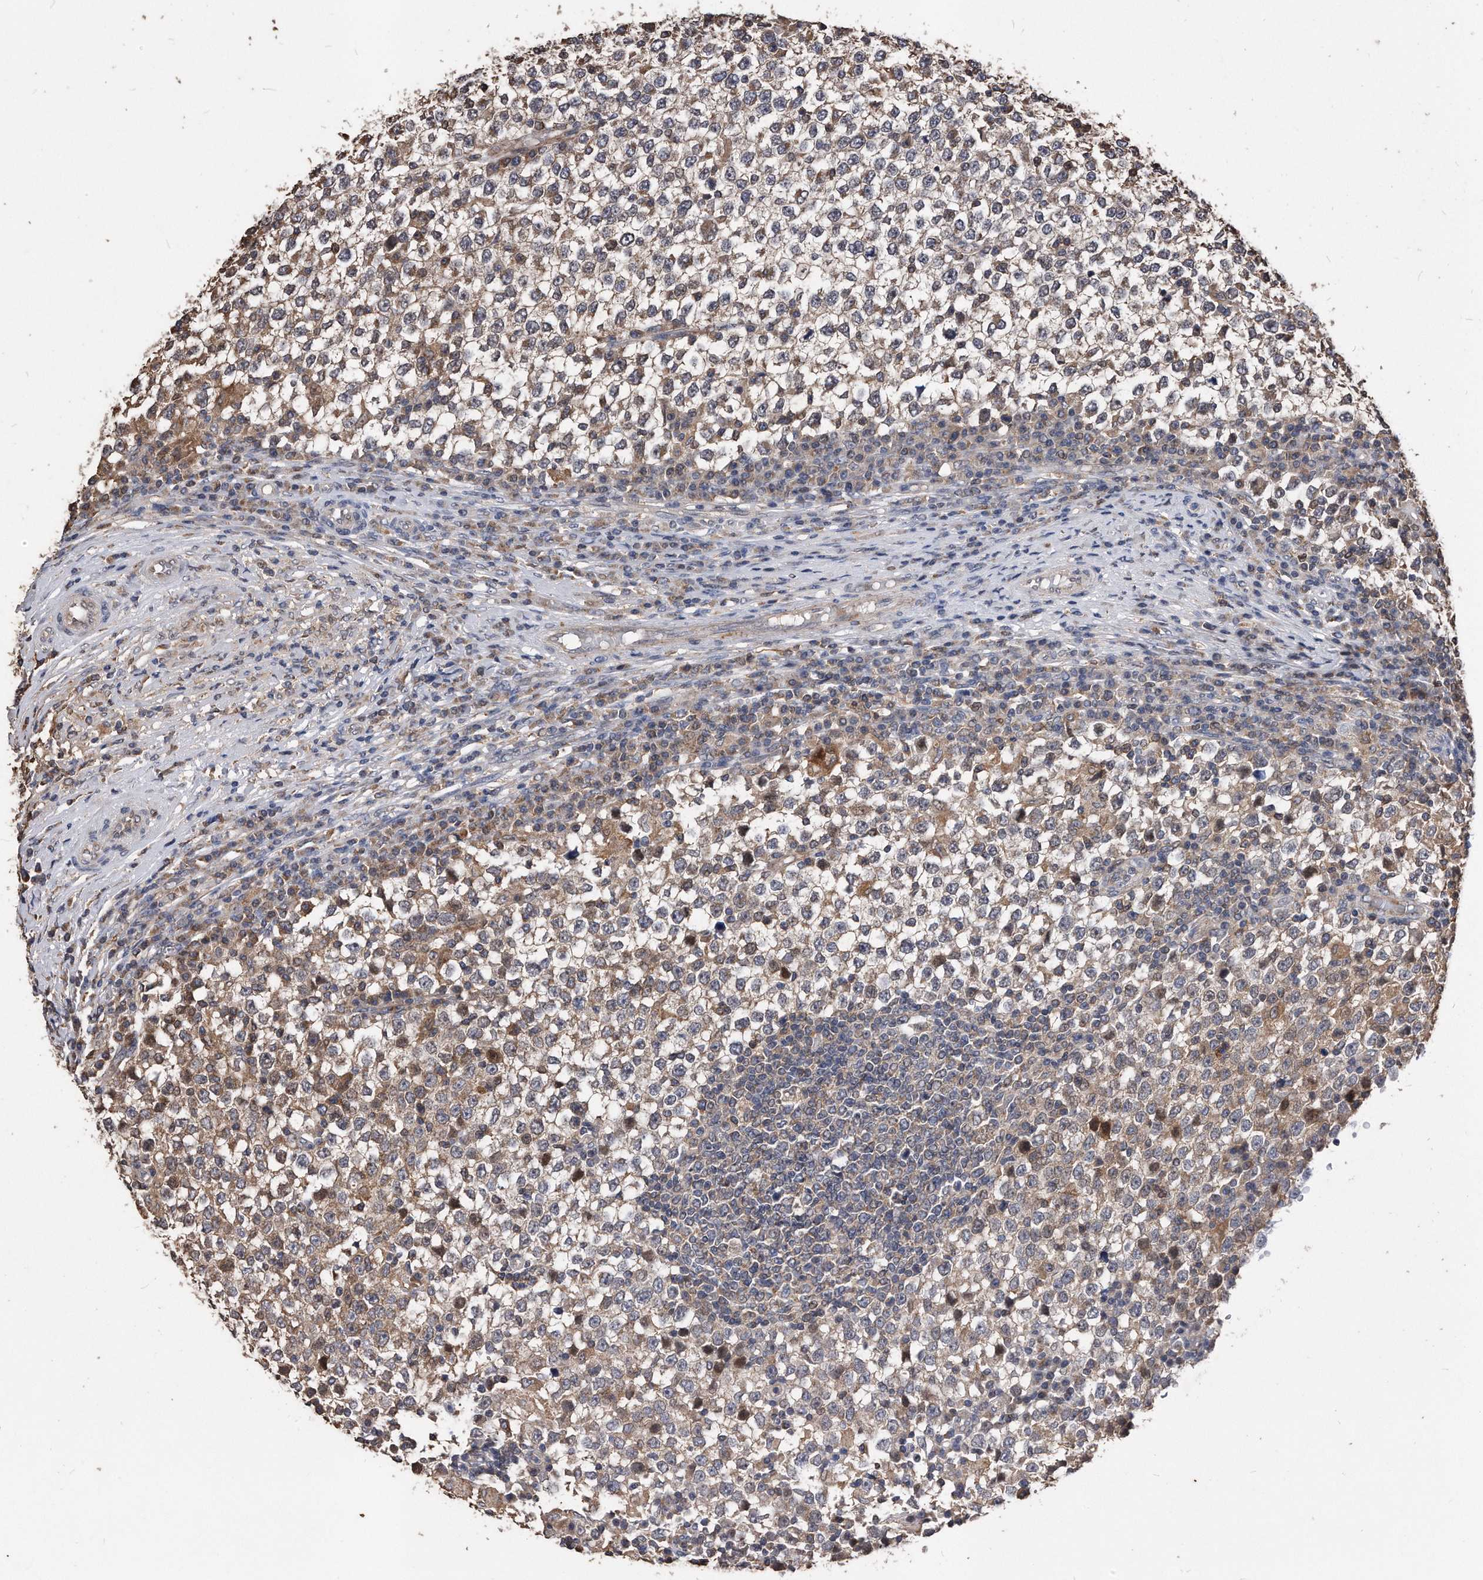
{"staining": {"intensity": "weak", "quantity": "25%-75%", "location": "cytoplasmic/membranous"}, "tissue": "testis cancer", "cell_type": "Tumor cells", "image_type": "cancer", "snomed": [{"axis": "morphology", "description": "Seminoma, NOS"}, {"axis": "topography", "description": "Testis"}], "caption": "Protein expression analysis of human testis cancer reveals weak cytoplasmic/membranous staining in approximately 25%-75% of tumor cells. (Stains: DAB in brown, nuclei in blue, Microscopy: brightfield microscopy at high magnification).", "gene": "IL20RA", "patient": {"sex": "male", "age": 65}}